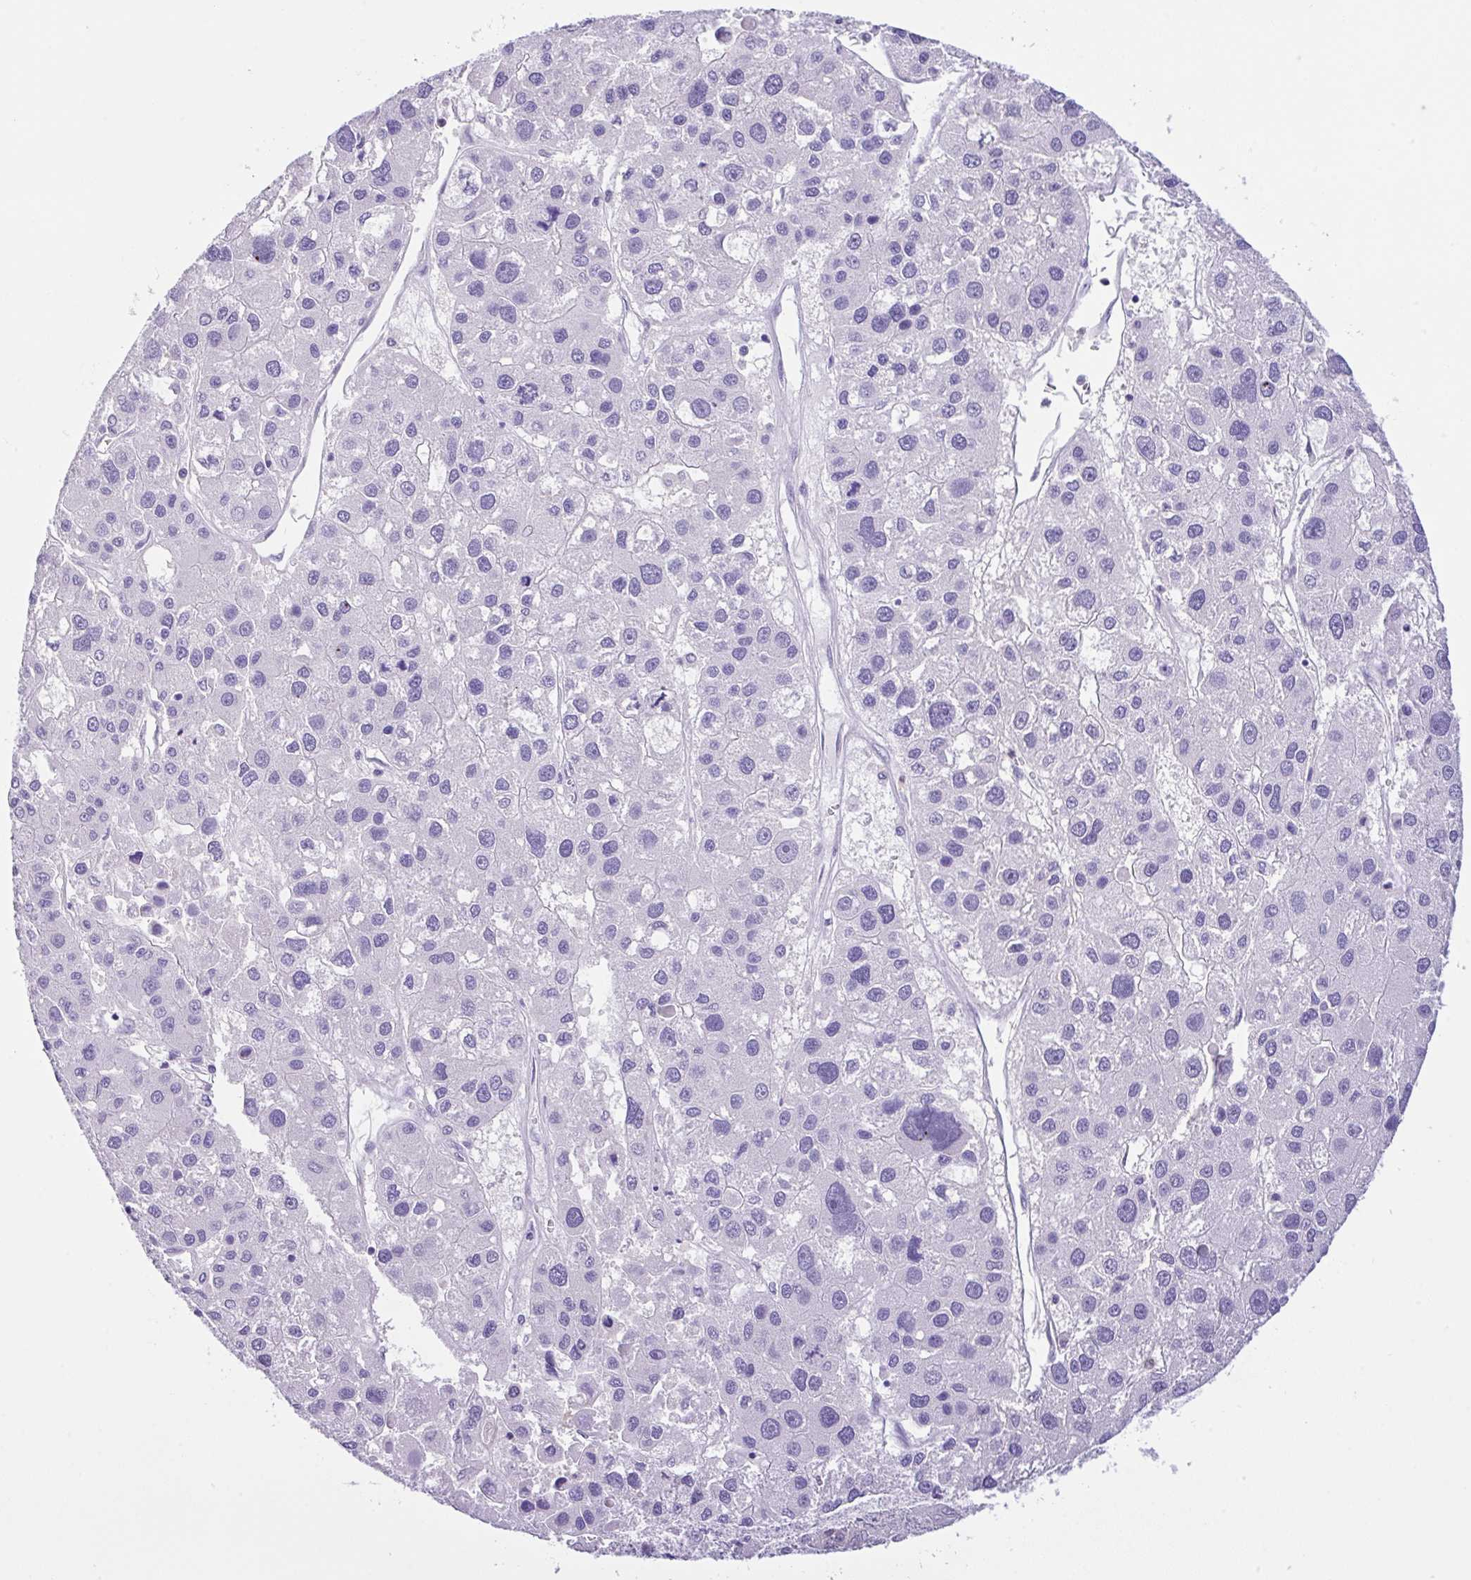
{"staining": {"intensity": "negative", "quantity": "none", "location": "none"}, "tissue": "liver cancer", "cell_type": "Tumor cells", "image_type": "cancer", "snomed": [{"axis": "morphology", "description": "Carcinoma, Hepatocellular, NOS"}, {"axis": "topography", "description": "Liver"}], "caption": "Immunohistochemistry image of neoplastic tissue: human liver hepatocellular carcinoma stained with DAB (3,3'-diaminobenzidine) exhibits no significant protein positivity in tumor cells.", "gene": "NCF1", "patient": {"sex": "male", "age": 73}}